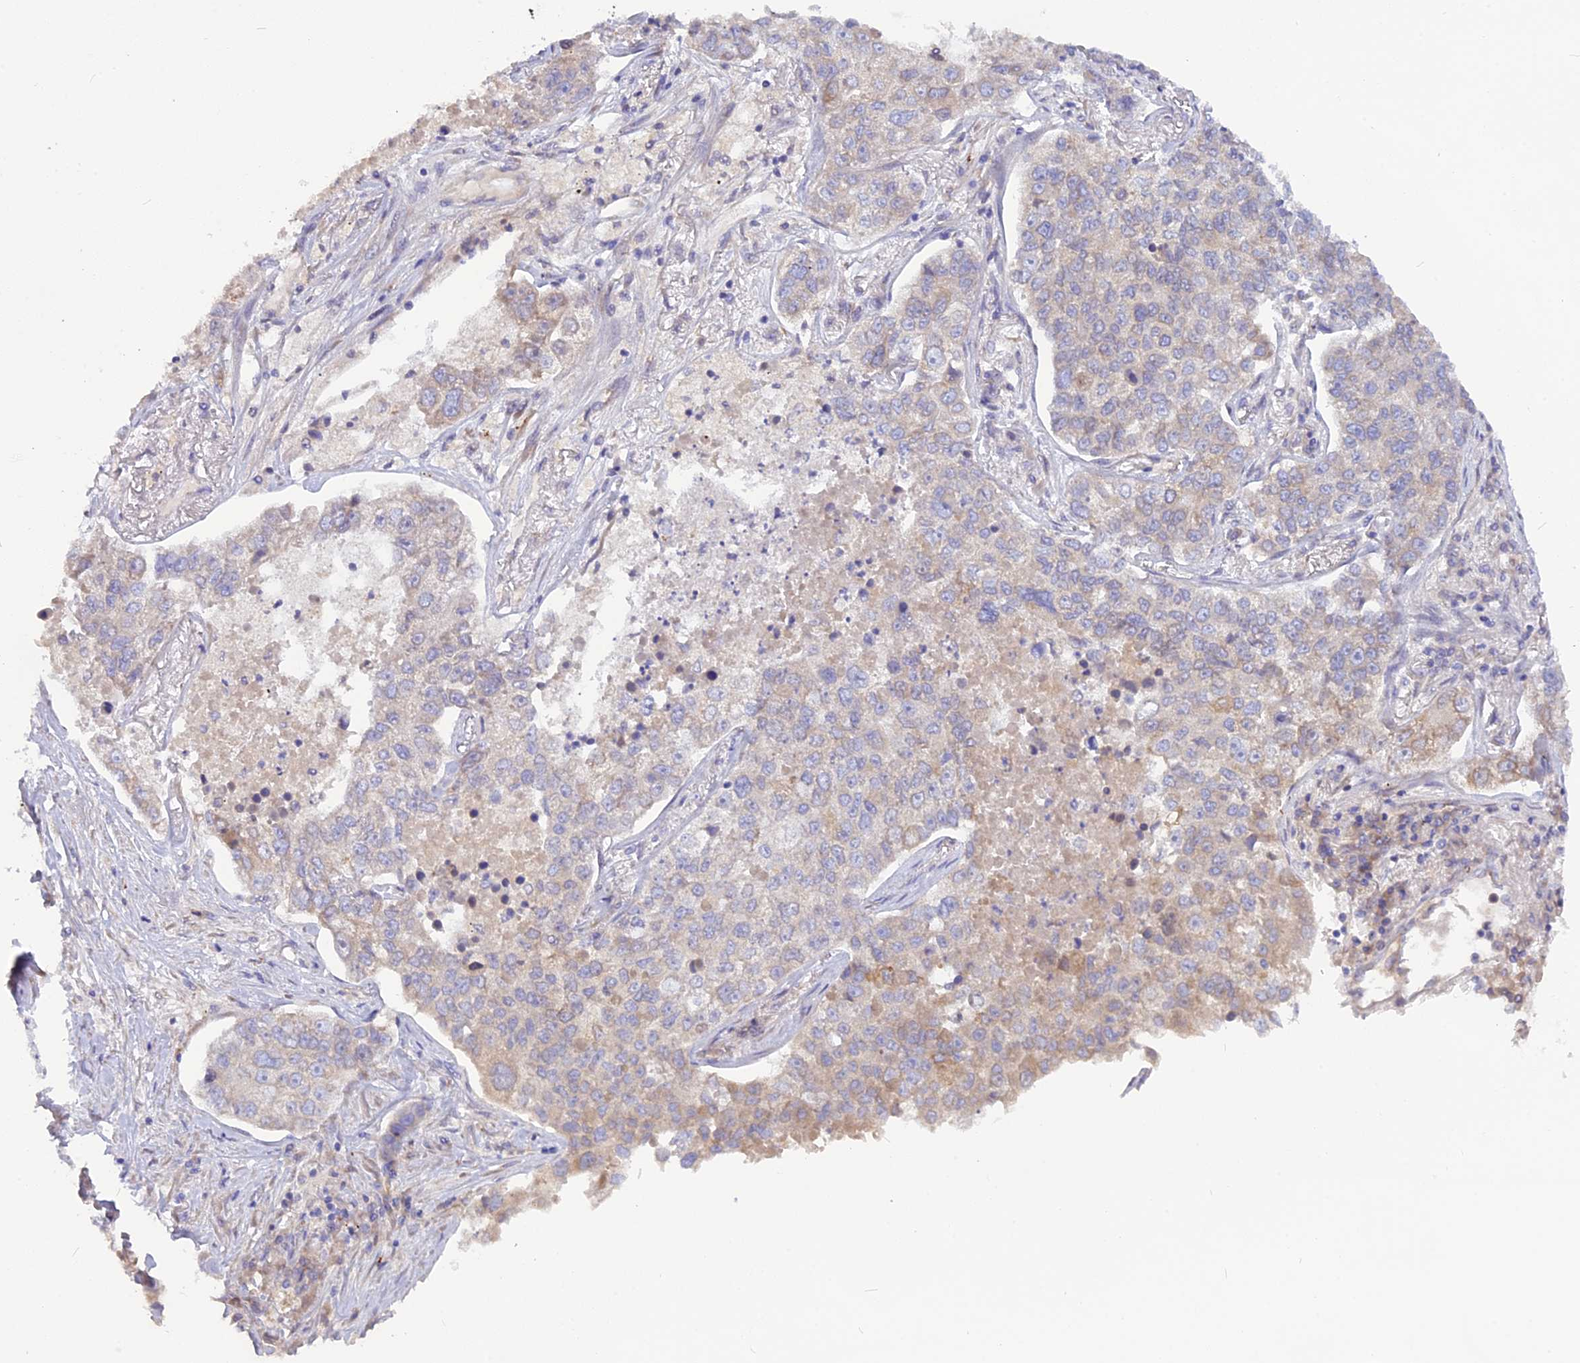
{"staining": {"intensity": "weak", "quantity": "<25%", "location": "cytoplasmic/membranous"}, "tissue": "lung cancer", "cell_type": "Tumor cells", "image_type": "cancer", "snomed": [{"axis": "morphology", "description": "Adenocarcinoma, NOS"}, {"axis": "topography", "description": "Lung"}], "caption": "A high-resolution histopathology image shows IHC staining of lung cancer (adenocarcinoma), which shows no significant positivity in tumor cells.", "gene": "TLCD1", "patient": {"sex": "male", "age": 49}}